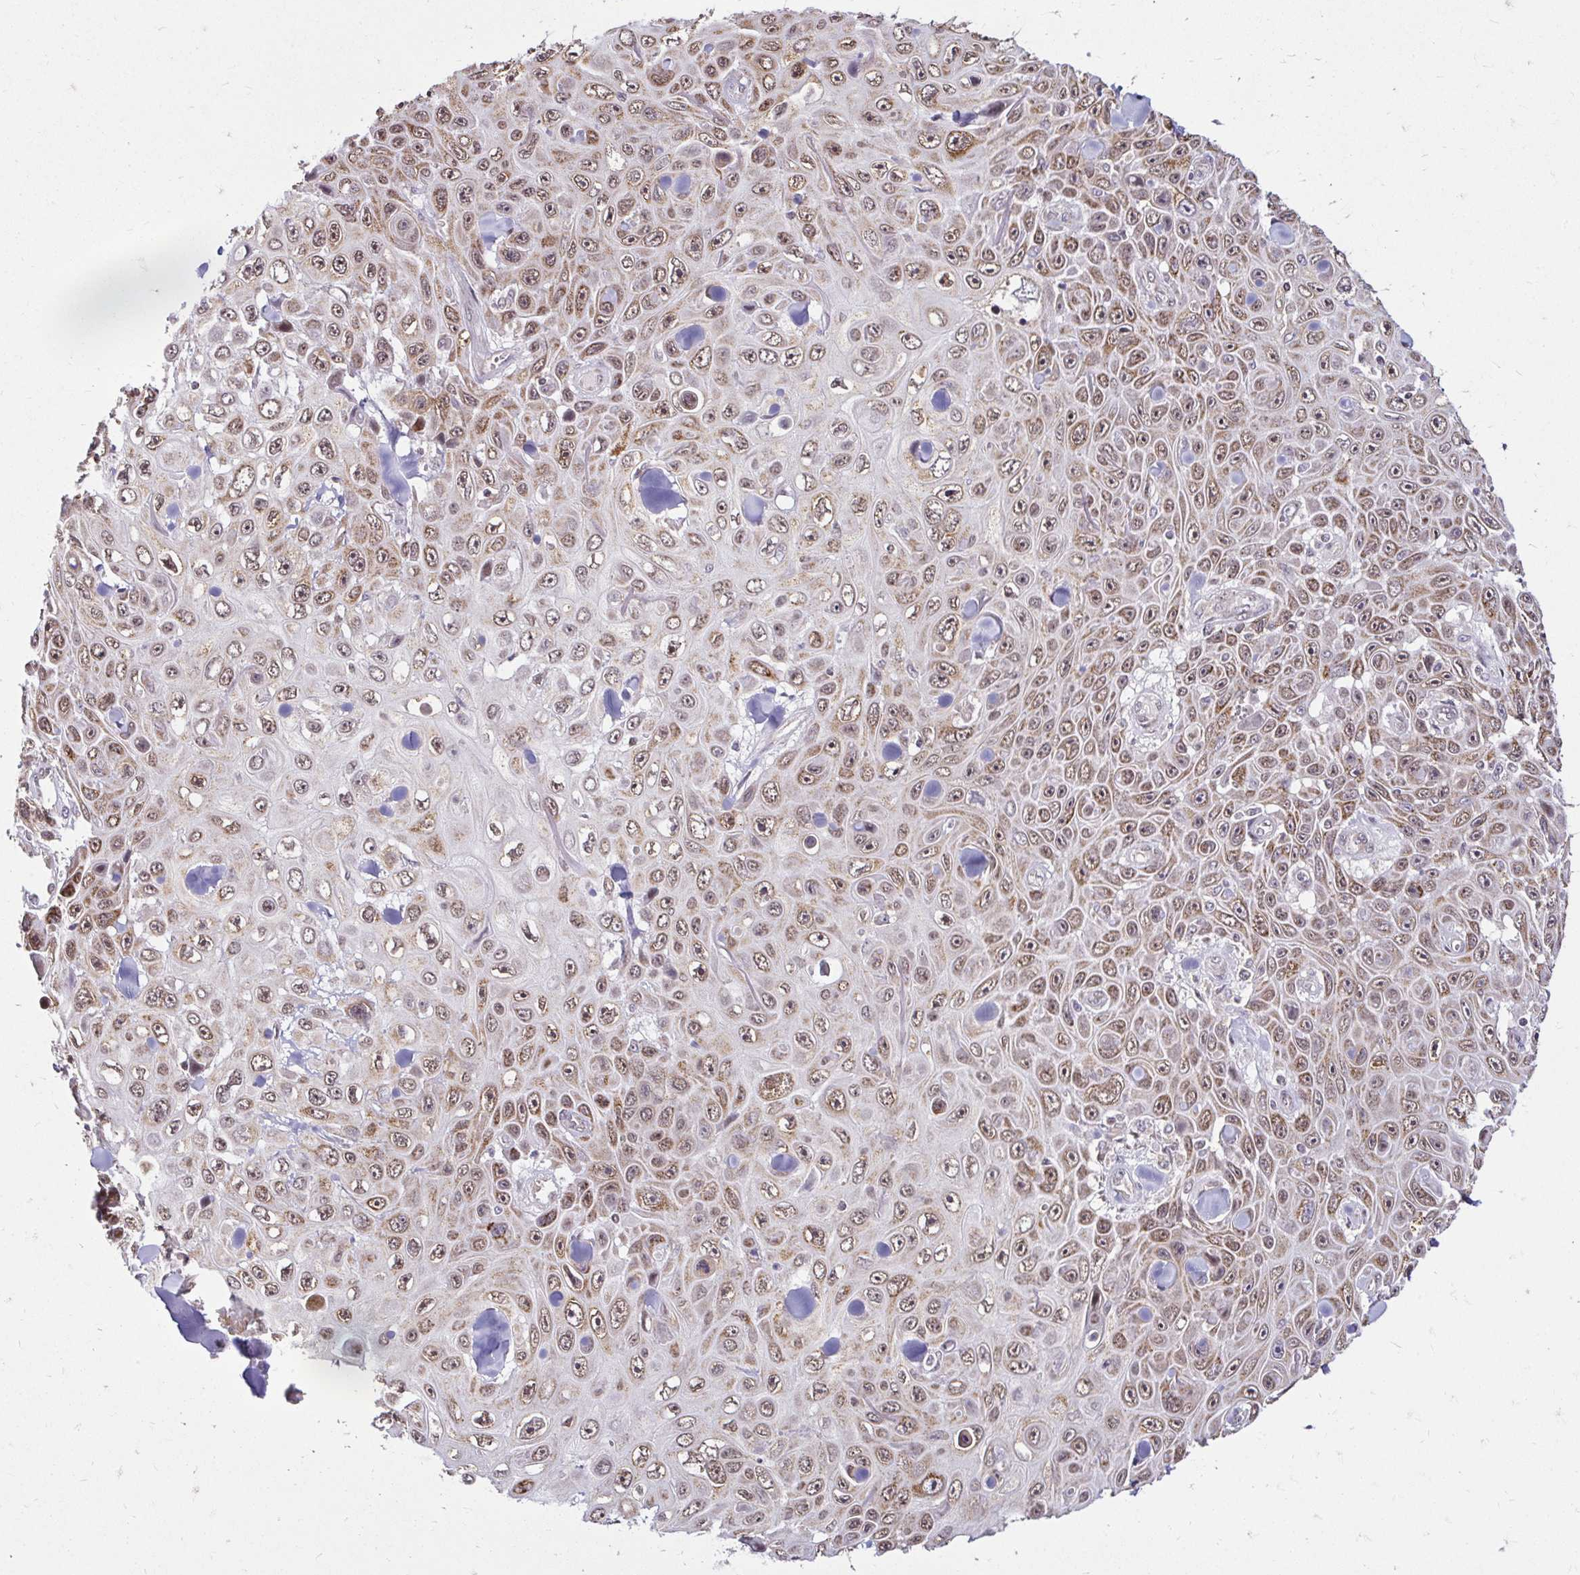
{"staining": {"intensity": "moderate", "quantity": ">75%", "location": "cytoplasmic/membranous,nuclear"}, "tissue": "skin cancer", "cell_type": "Tumor cells", "image_type": "cancer", "snomed": [{"axis": "morphology", "description": "Squamous cell carcinoma, NOS"}, {"axis": "topography", "description": "Skin"}], "caption": "Squamous cell carcinoma (skin) stained for a protein shows moderate cytoplasmic/membranous and nuclear positivity in tumor cells.", "gene": "TIMM50", "patient": {"sex": "male", "age": 82}}